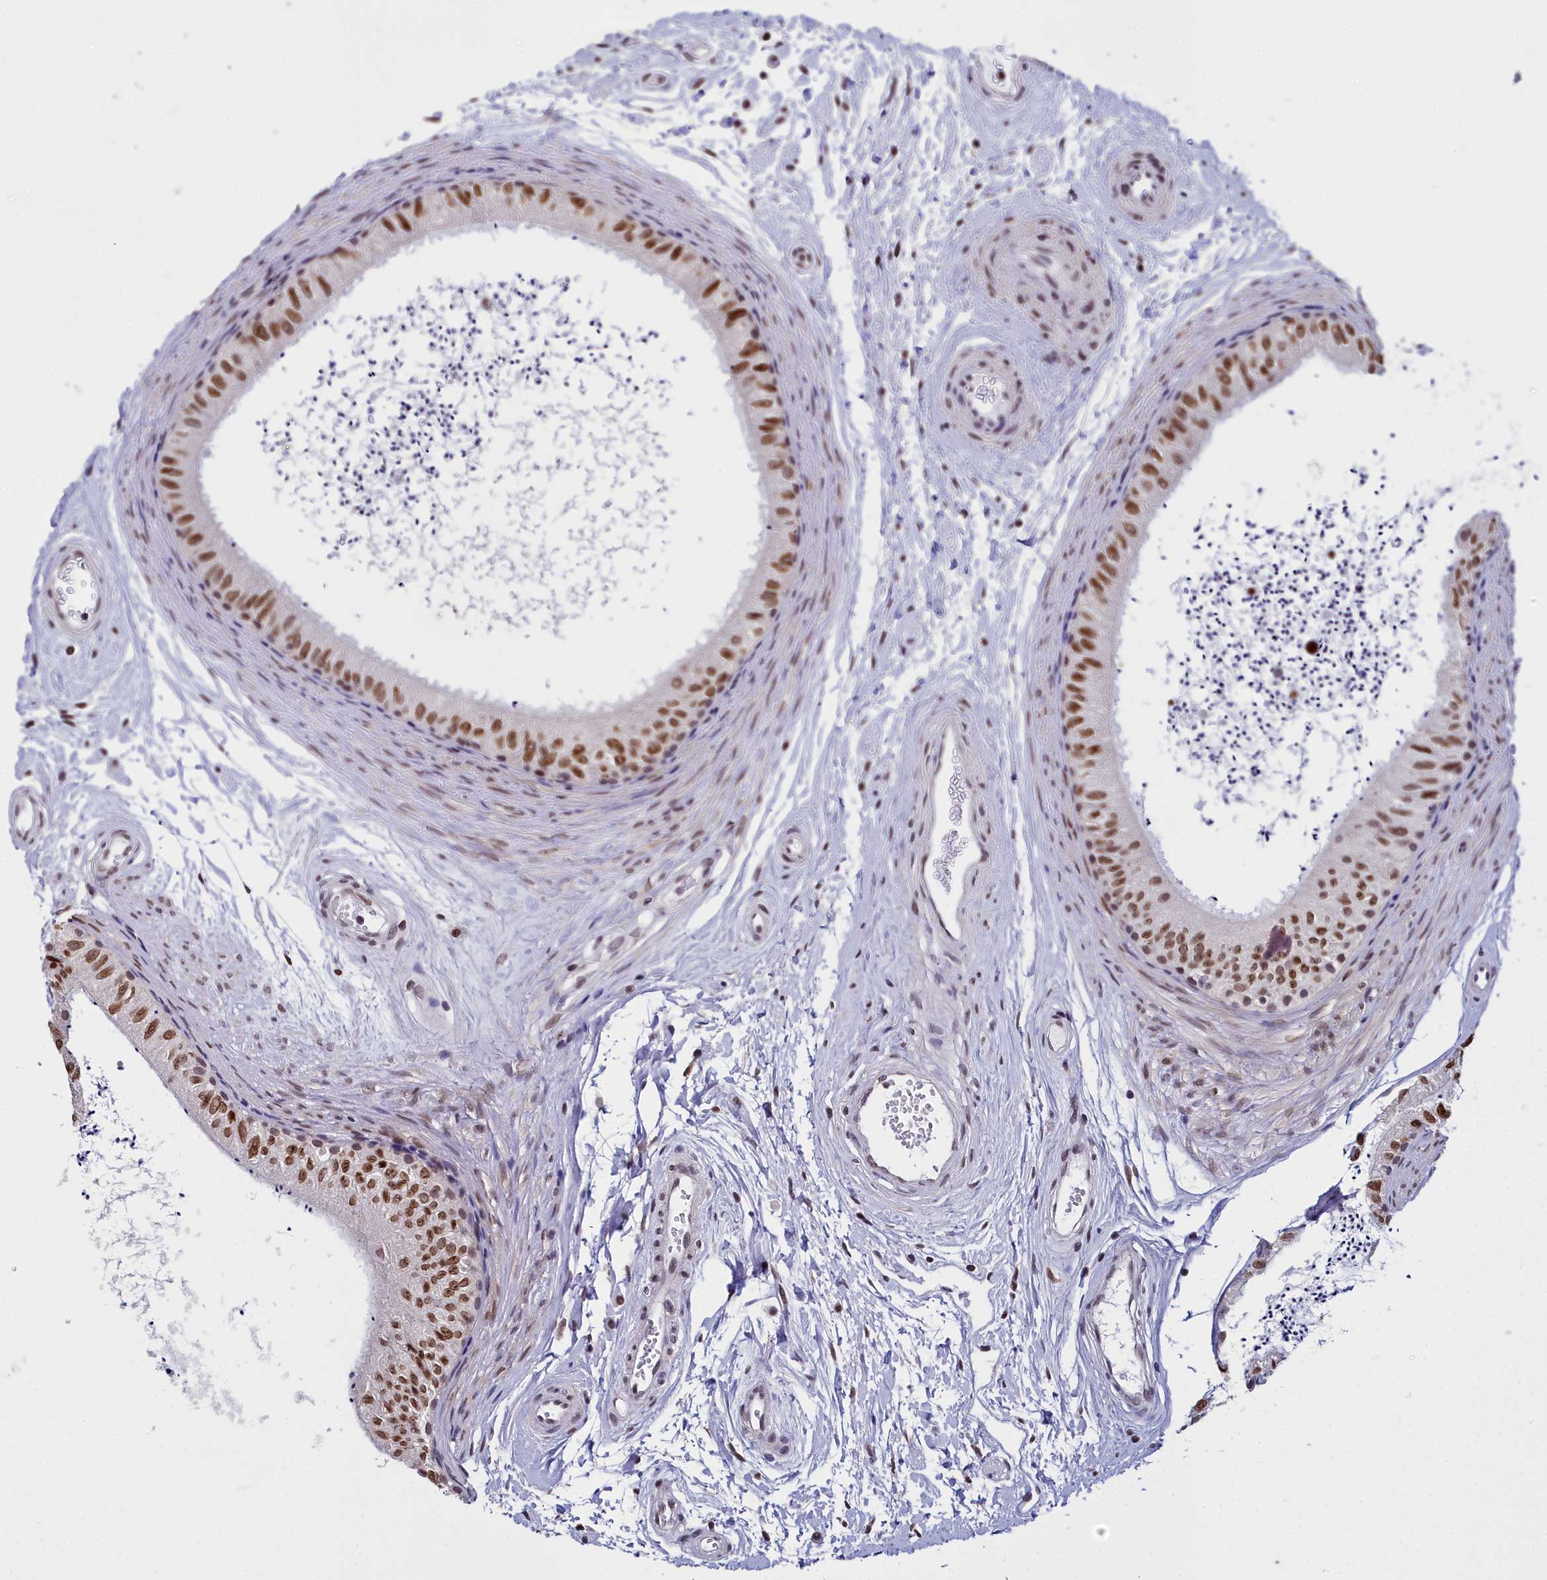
{"staining": {"intensity": "strong", "quantity": ">75%", "location": "nuclear"}, "tissue": "epididymis", "cell_type": "Glandular cells", "image_type": "normal", "snomed": [{"axis": "morphology", "description": "Normal tissue, NOS"}, {"axis": "topography", "description": "Epididymis"}], "caption": "IHC histopathology image of unremarkable epididymis stained for a protein (brown), which displays high levels of strong nuclear staining in approximately >75% of glandular cells.", "gene": "CCDC97", "patient": {"sex": "male", "age": 56}}